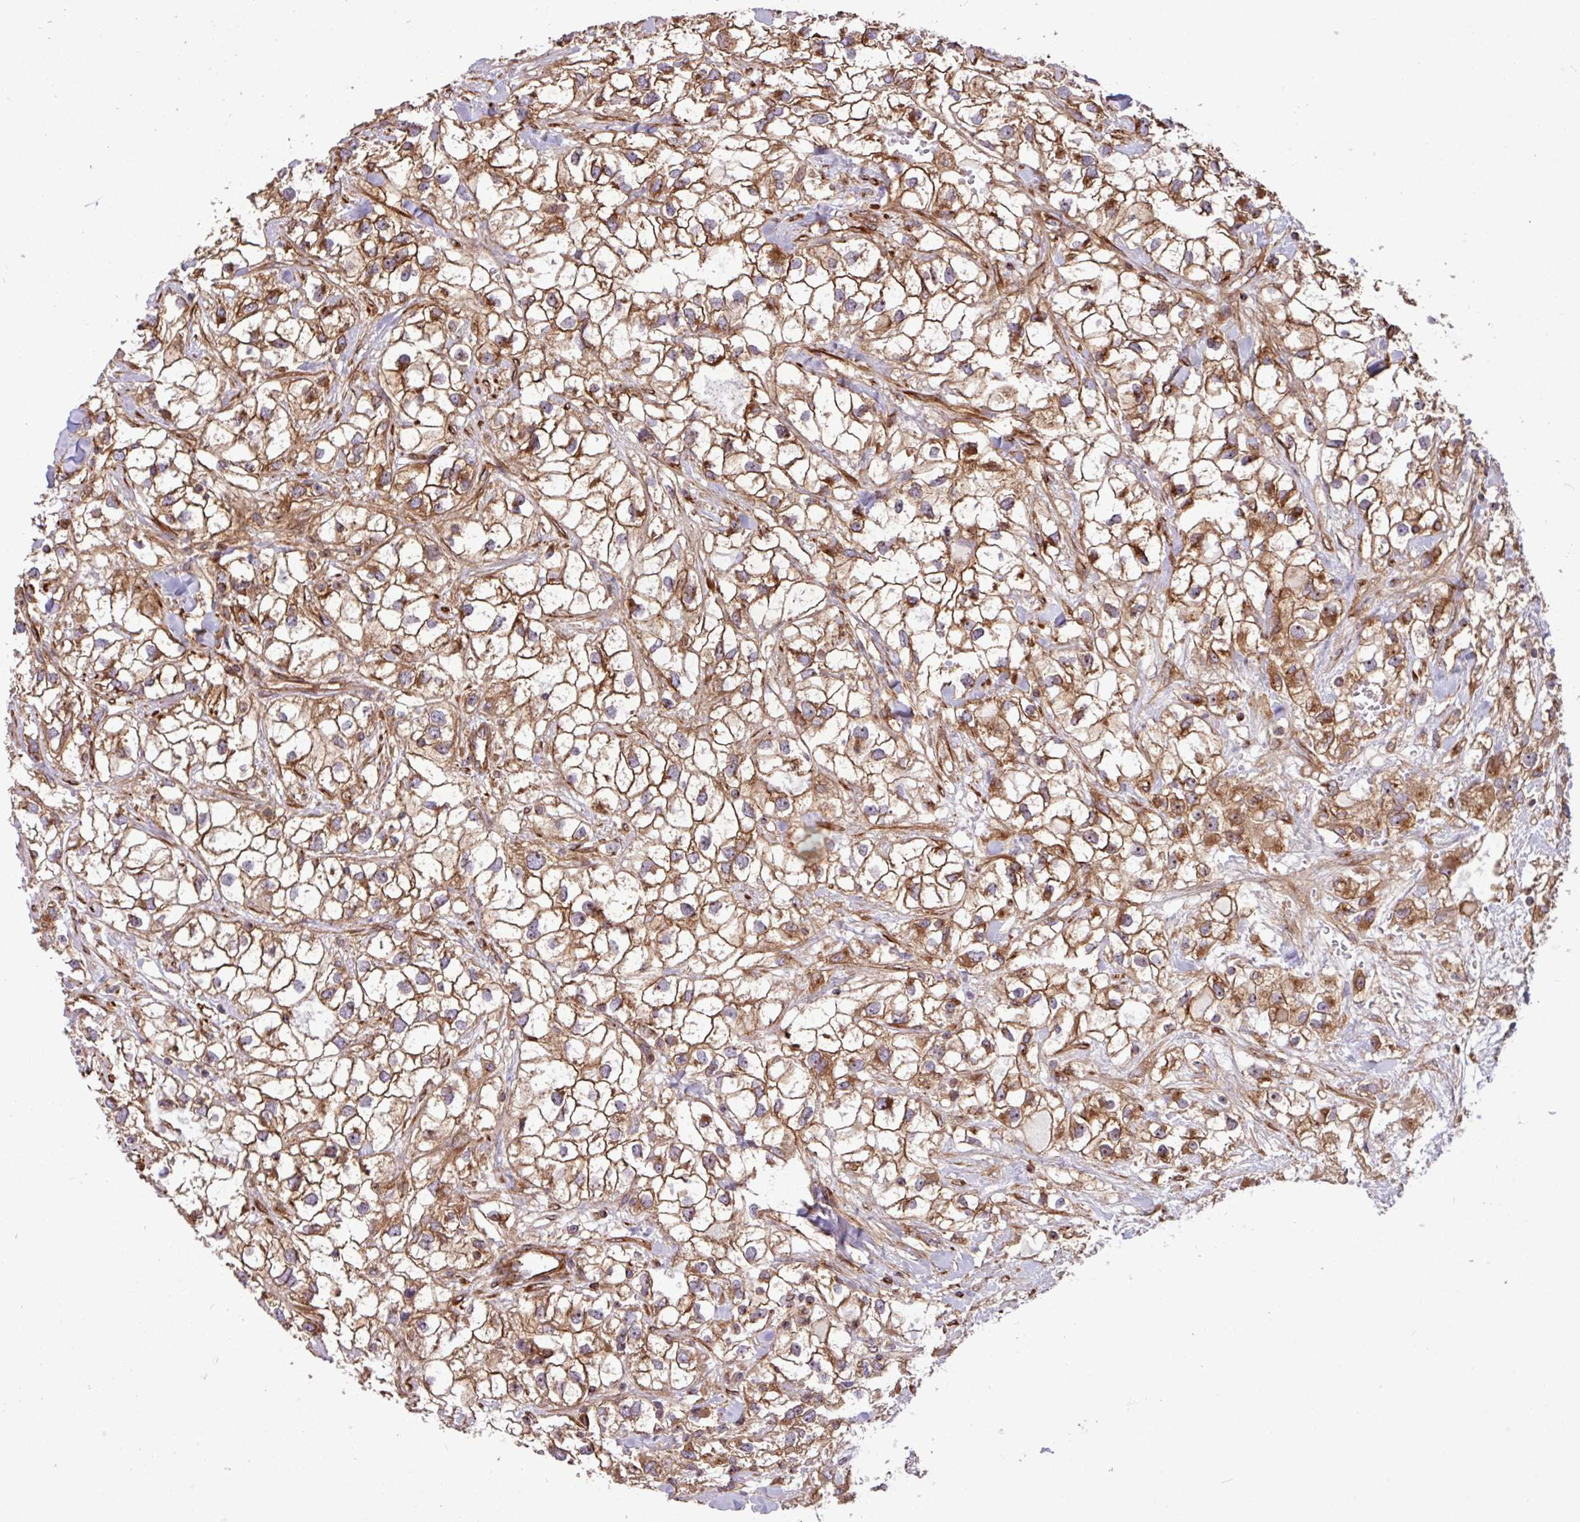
{"staining": {"intensity": "moderate", "quantity": "25%-75%", "location": "cytoplasmic/membranous"}, "tissue": "renal cancer", "cell_type": "Tumor cells", "image_type": "cancer", "snomed": [{"axis": "morphology", "description": "Adenocarcinoma, NOS"}, {"axis": "topography", "description": "Kidney"}], "caption": "Immunohistochemical staining of renal adenocarcinoma demonstrates medium levels of moderate cytoplasmic/membranous expression in approximately 25%-75% of tumor cells. (Stains: DAB (3,3'-diaminobenzidine) in brown, nuclei in blue, Microscopy: brightfield microscopy at high magnification).", "gene": "ZNF300", "patient": {"sex": "male", "age": 59}}